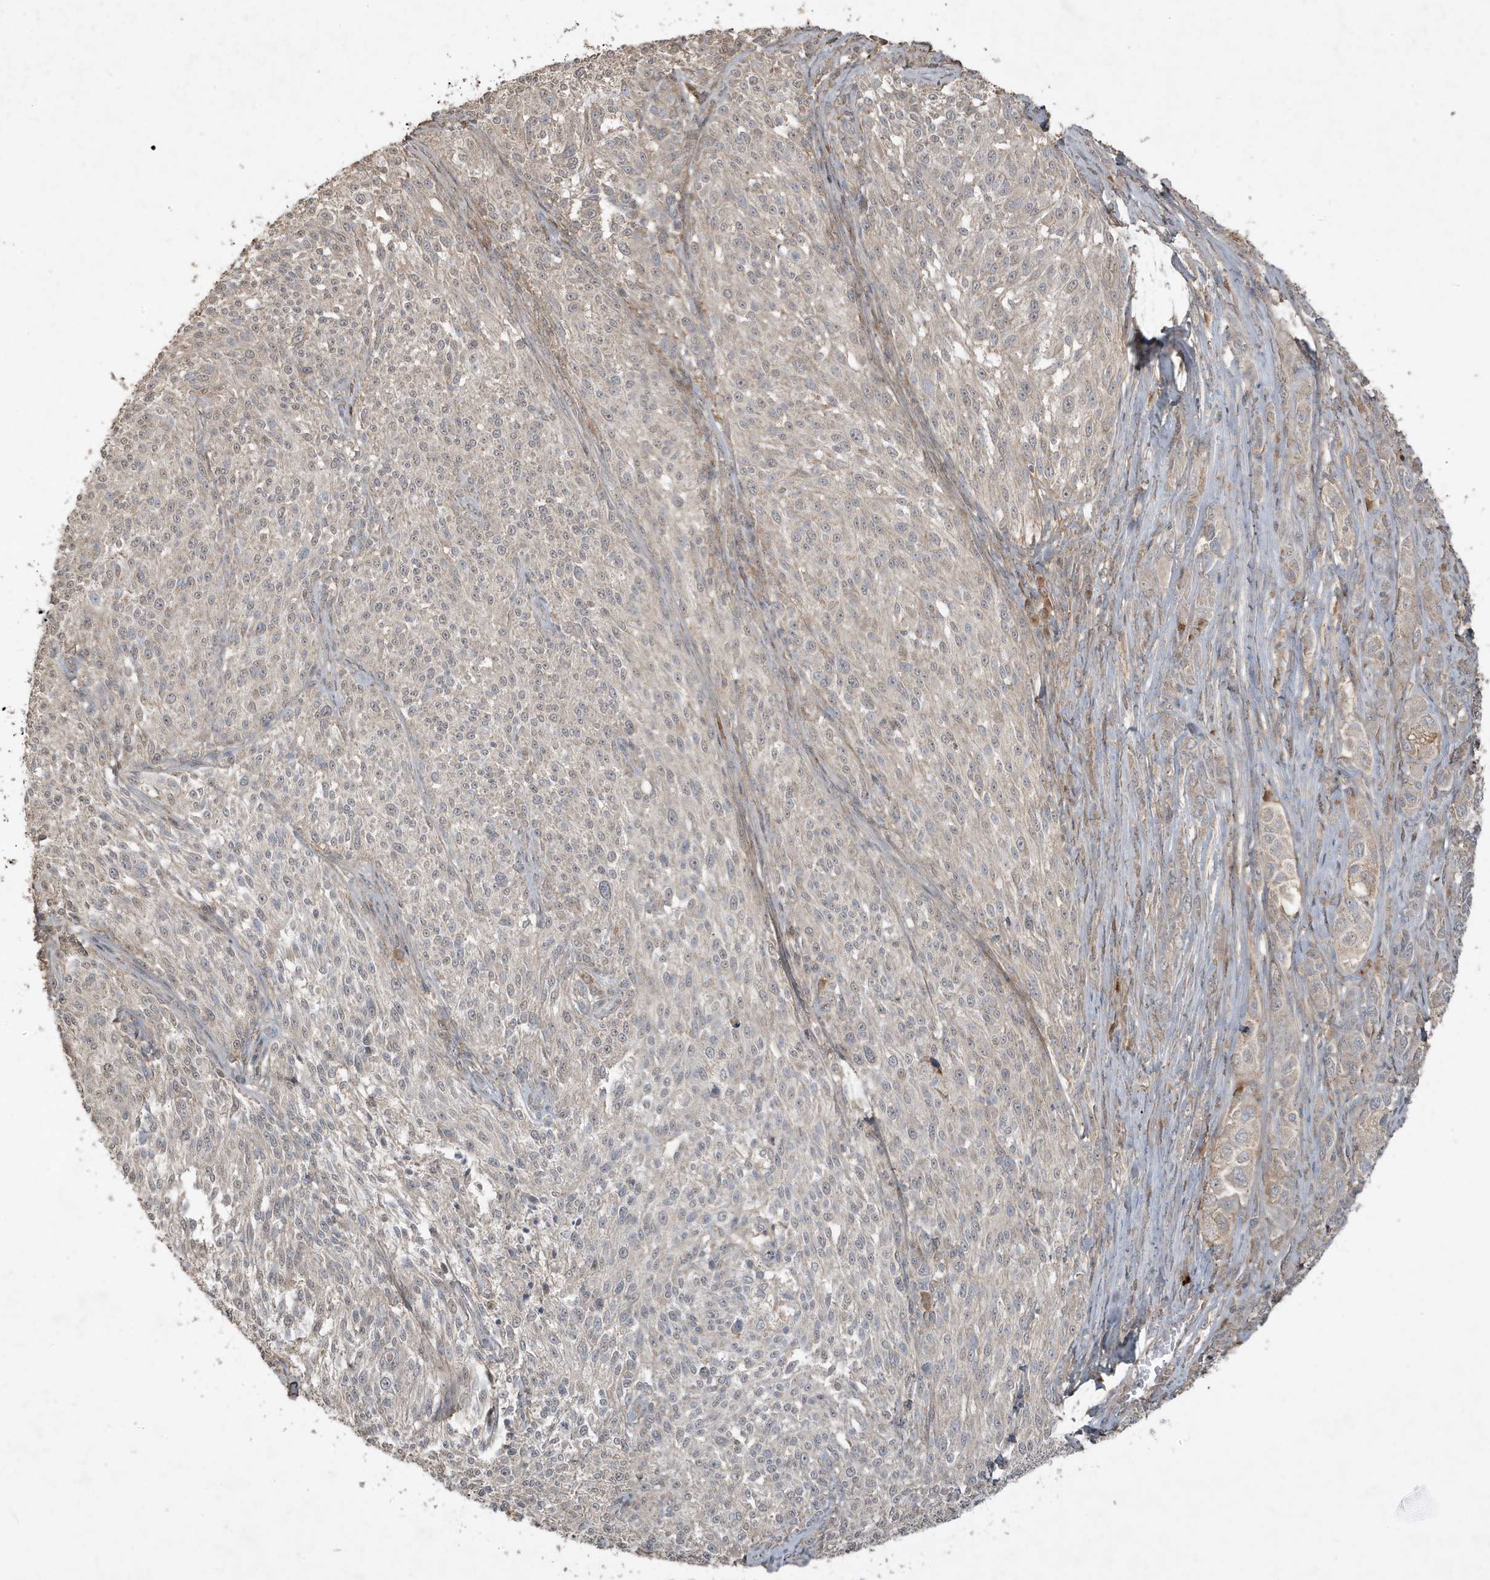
{"staining": {"intensity": "negative", "quantity": "none", "location": "none"}, "tissue": "melanoma", "cell_type": "Tumor cells", "image_type": "cancer", "snomed": [{"axis": "morphology", "description": "Malignant melanoma, NOS"}, {"axis": "topography", "description": "Skin of trunk"}], "caption": "Immunohistochemistry (IHC) image of malignant melanoma stained for a protein (brown), which reveals no staining in tumor cells.", "gene": "PRRT3", "patient": {"sex": "male", "age": 71}}